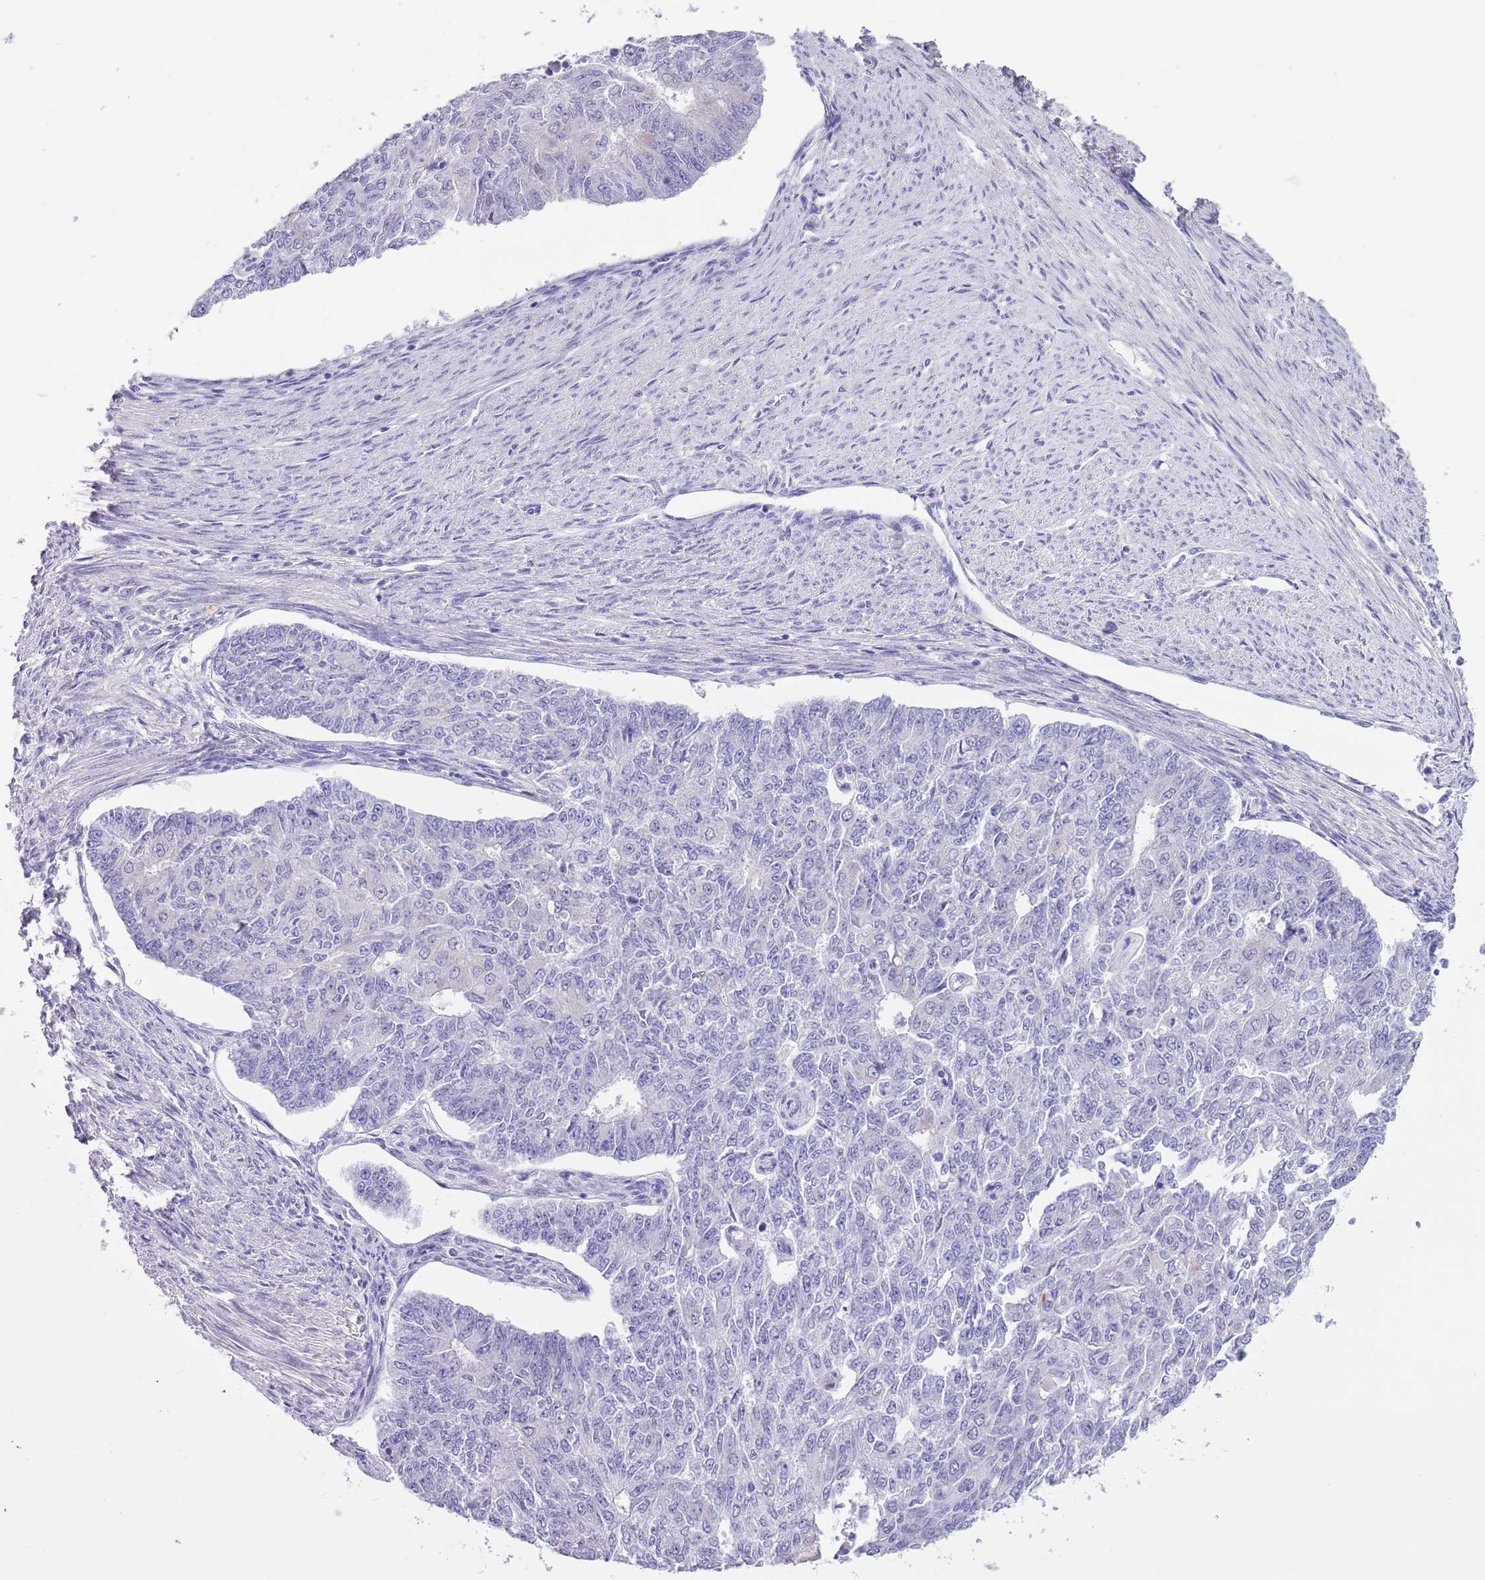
{"staining": {"intensity": "negative", "quantity": "none", "location": "none"}, "tissue": "endometrial cancer", "cell_type": "Tumor cells", "image_type": "cancer", "snomed": [{"axis": "morphology", "description": "Adenocarcinoma, NOS"}, {"axis": "topography", "description": "Endometrium"}], "caption": "Immunohistochemistry (IHC) of human adenocarcinoma (endometrial) displays no staining in tumor cells.", "gene": "PFKFB2", "patient": {"sex": "female", "age": 32}}